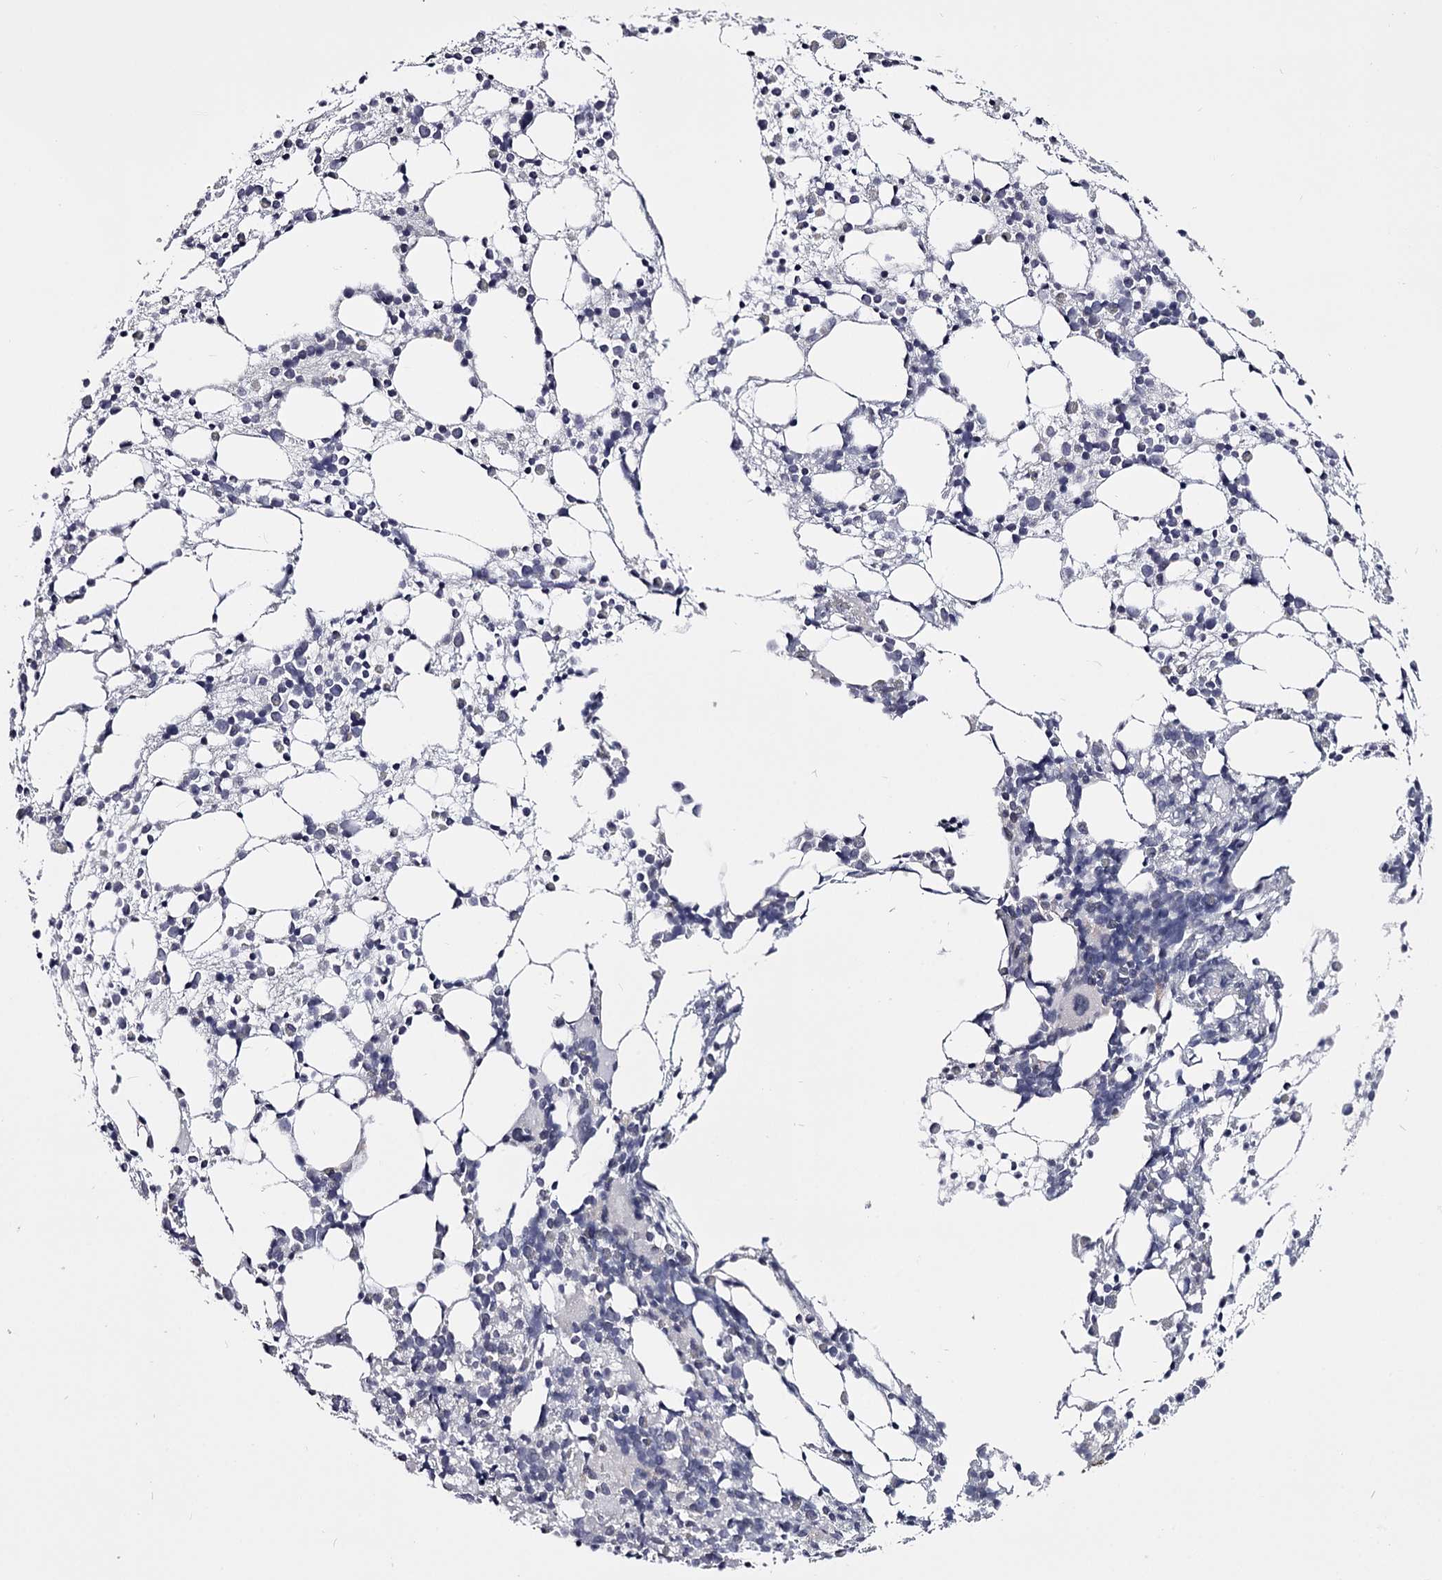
{"staining": {"intensity": "negative", "quantity": "none", "location": "none"}, "tissue": "bone marrow", "cell_type": "Hematopoietic cells", "image_type": "normal", "snomed": [{"axis": "morphology", "description": "Normal tissue, NOS"}, {"axis": "topography", "description": "Bone marrow"}], "caption": "The immunohistochemistry (IHC) image has no significant staining in hematopoietic cells of bone marrow. (DAB immunohistochemistry (IHC), high magnification).", "gene": "OVOL2", "patient": {"sex": "female", "age": 57}}